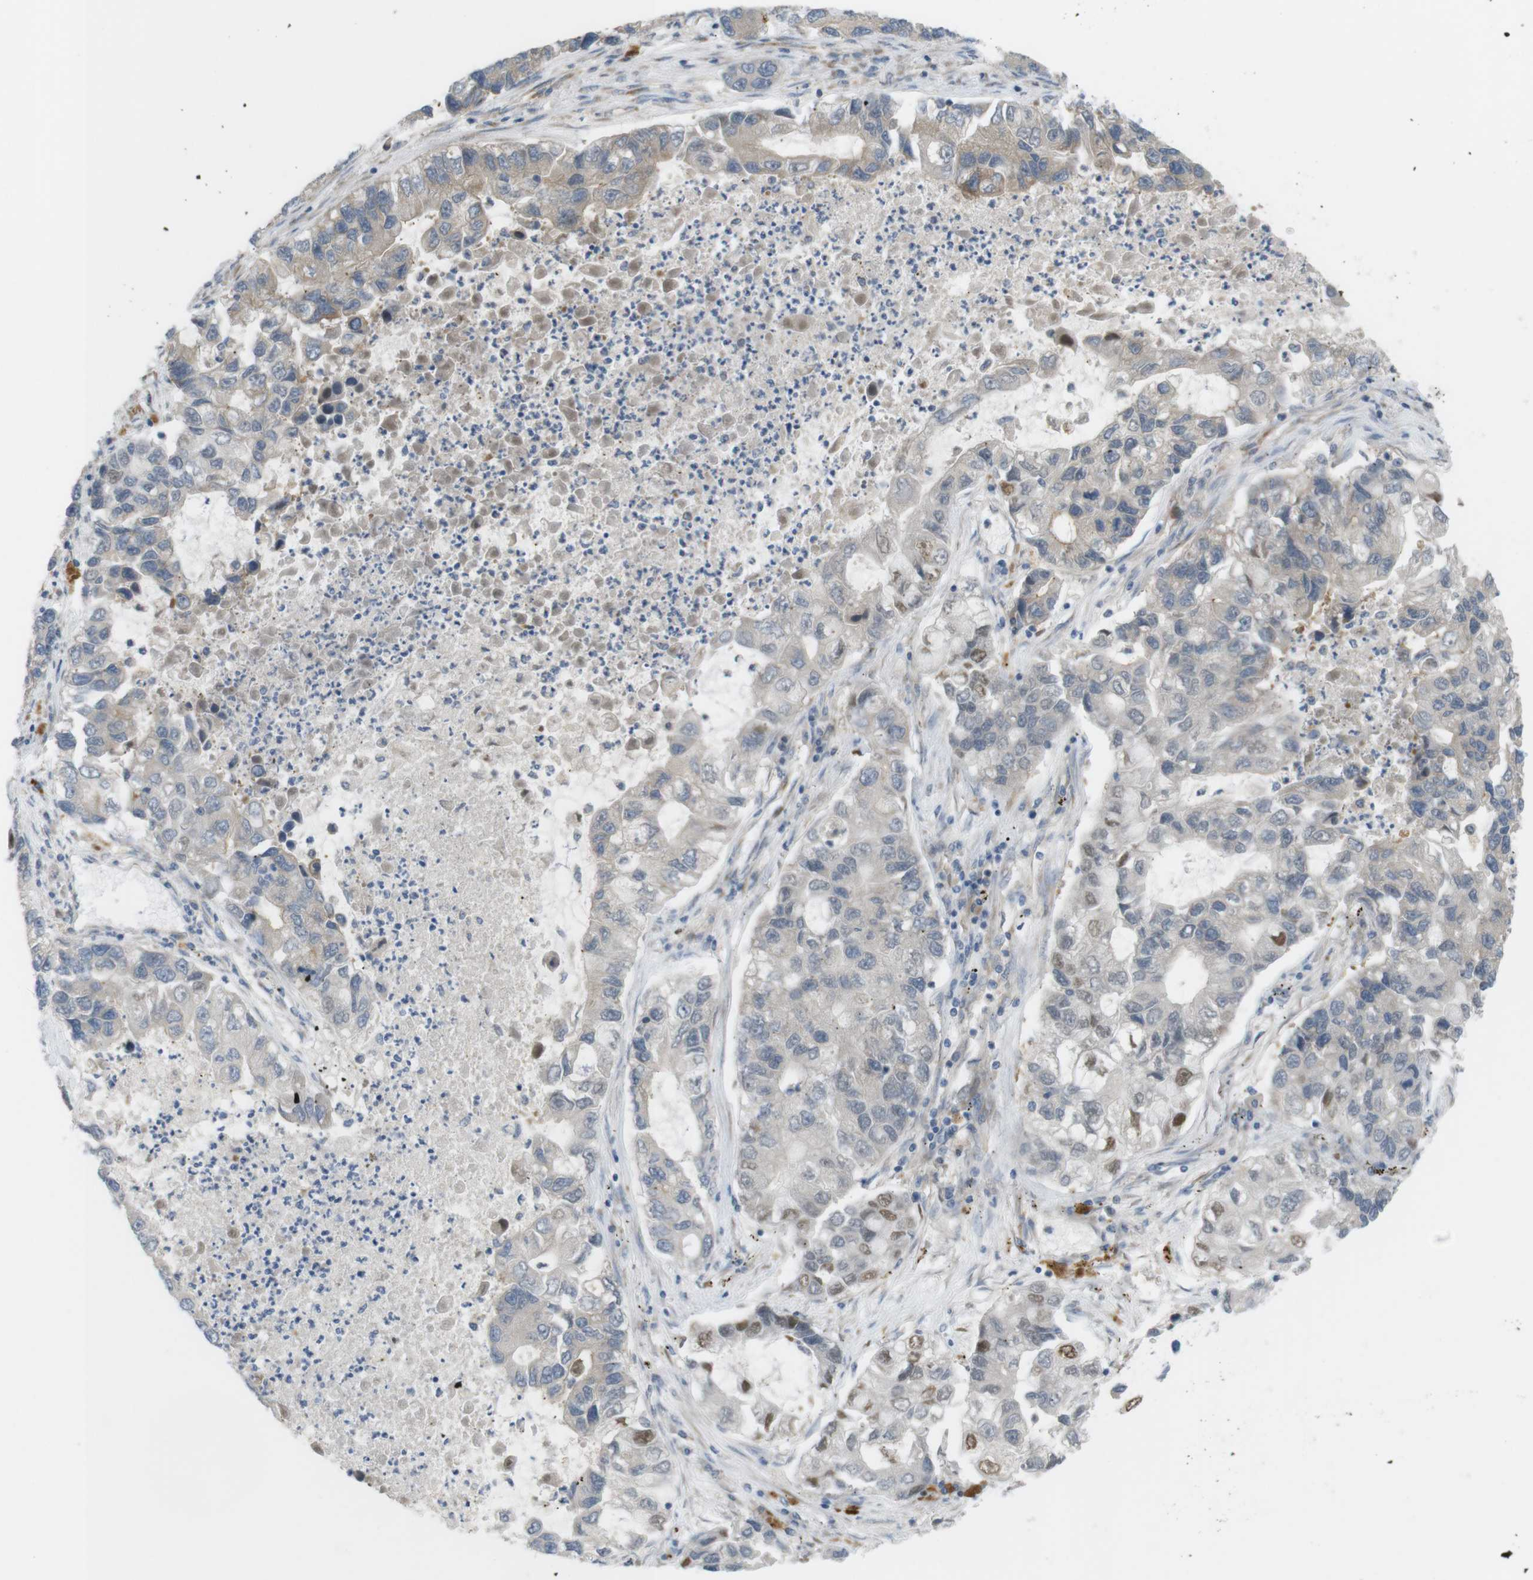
{"staining": {"intensity": "moderate", "quantity": "<25%", "location": "cytoplasmic/membranous,nuclear"}, "tissue": "lung cancer", "cell_type": "Tumor cells", "image_type": "cancer", "snomed": [{"axis": "morphology", "description": "Adenocarcinoma, NOS"}, {"axis": "topography", "description": "Lung"}], "caption": "Immunohistochemical staining of lung cancer (adenocarcinoma) demonstrates low levels of moderate cytoplasmic/membranous and nuclear positivity in about <25% of tumor cells.", "gene": "GJC3", "patient": {"sex": "female", "age": 51}}